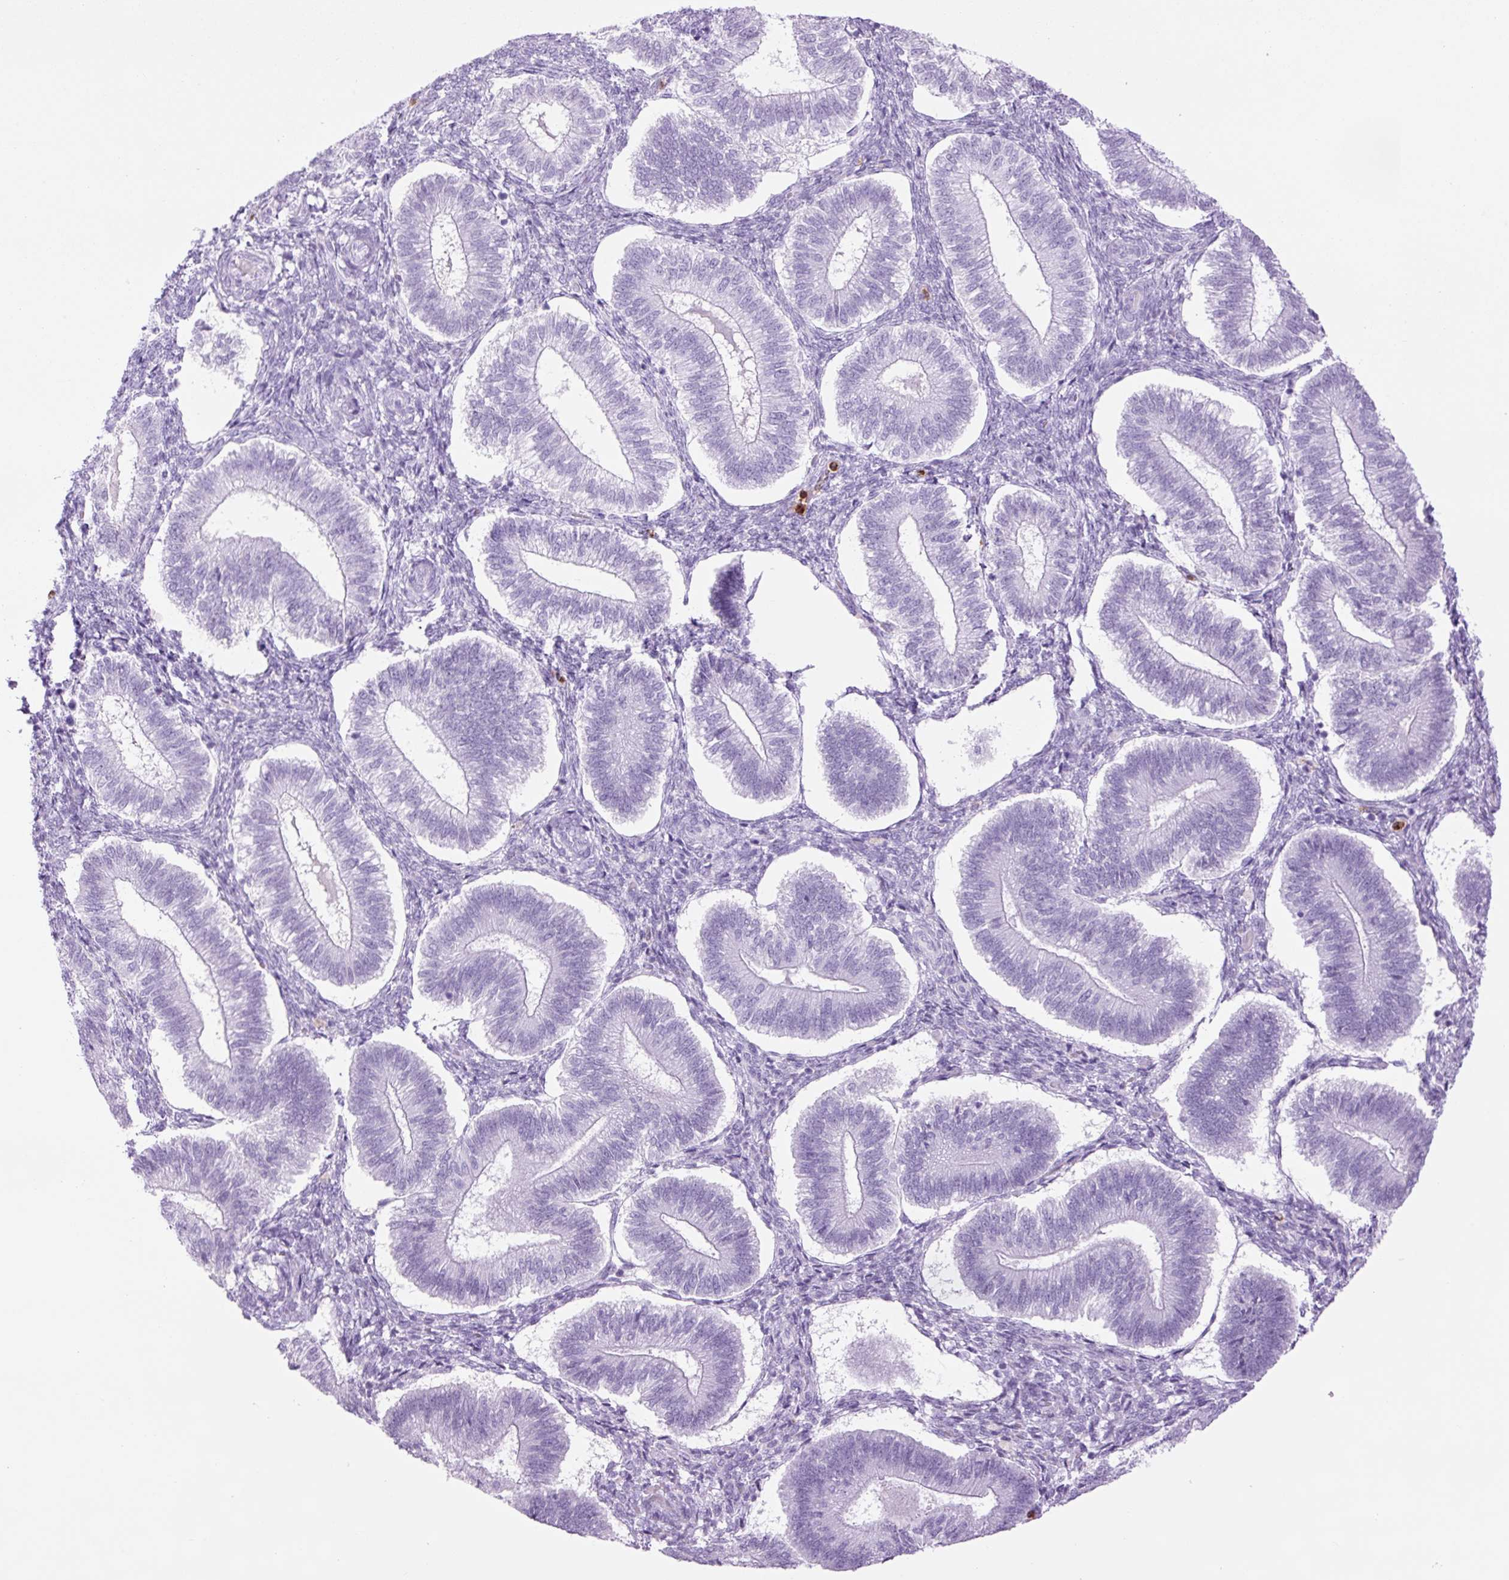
{"staining": {"intensity": "negative", "quantity": "none", "location": "none"}, "tissue": "endometrium", "cell_type": "Cells in endometrial stroma", "image_type": "normal", "snomed": [{"axis": "morphology", "description": "Normal tissue, NOS"}, {"axis": "topography", "description": "Endometrium"}], "caption": "Cells in endometrial stroma show no significant protein staining in normal endometrium. (DAB (3,3'-diaminobenzidine) IHC, high magnification).", "gene": "LYZ", "patient": {"sex": "female", "age": 25}}